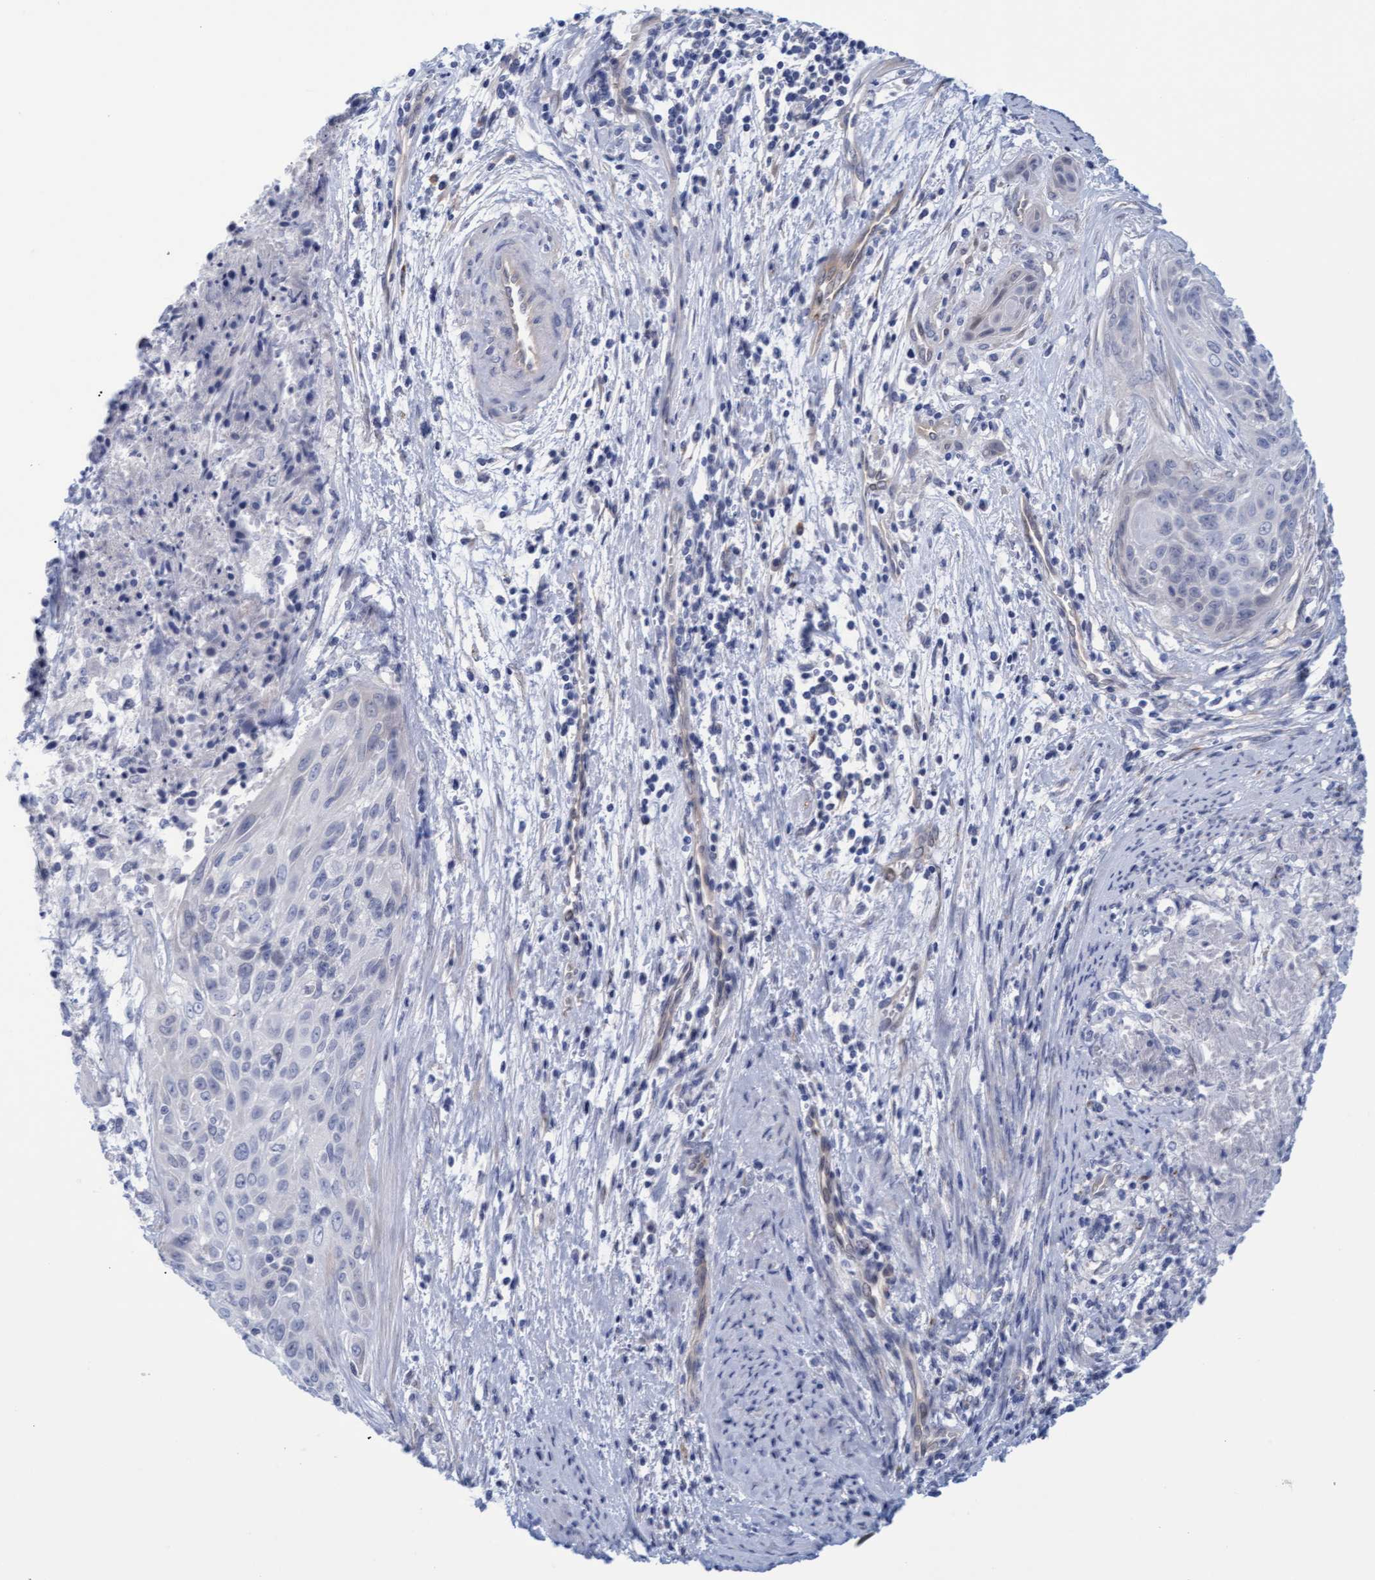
{"staining": {"intensity": "negative", "quantity": "none", "location": "none"}, "tissue": "cervical cancer", "cell_type": "Tumor cells", "image_type": "cancer", "snomed": [{"axis": "morphology", "description": "Squamous cell carcinoma, NOS"}, {"axis": "topography", "description": "Cervix"}], "caption": "A photomicrograph of squamous cell carcinoma (cervical) stained for a protein demonstrates no brown staining in tumor cells.", "gene": "STXBP1", "patient": {"sex": "female", "age": 55}}